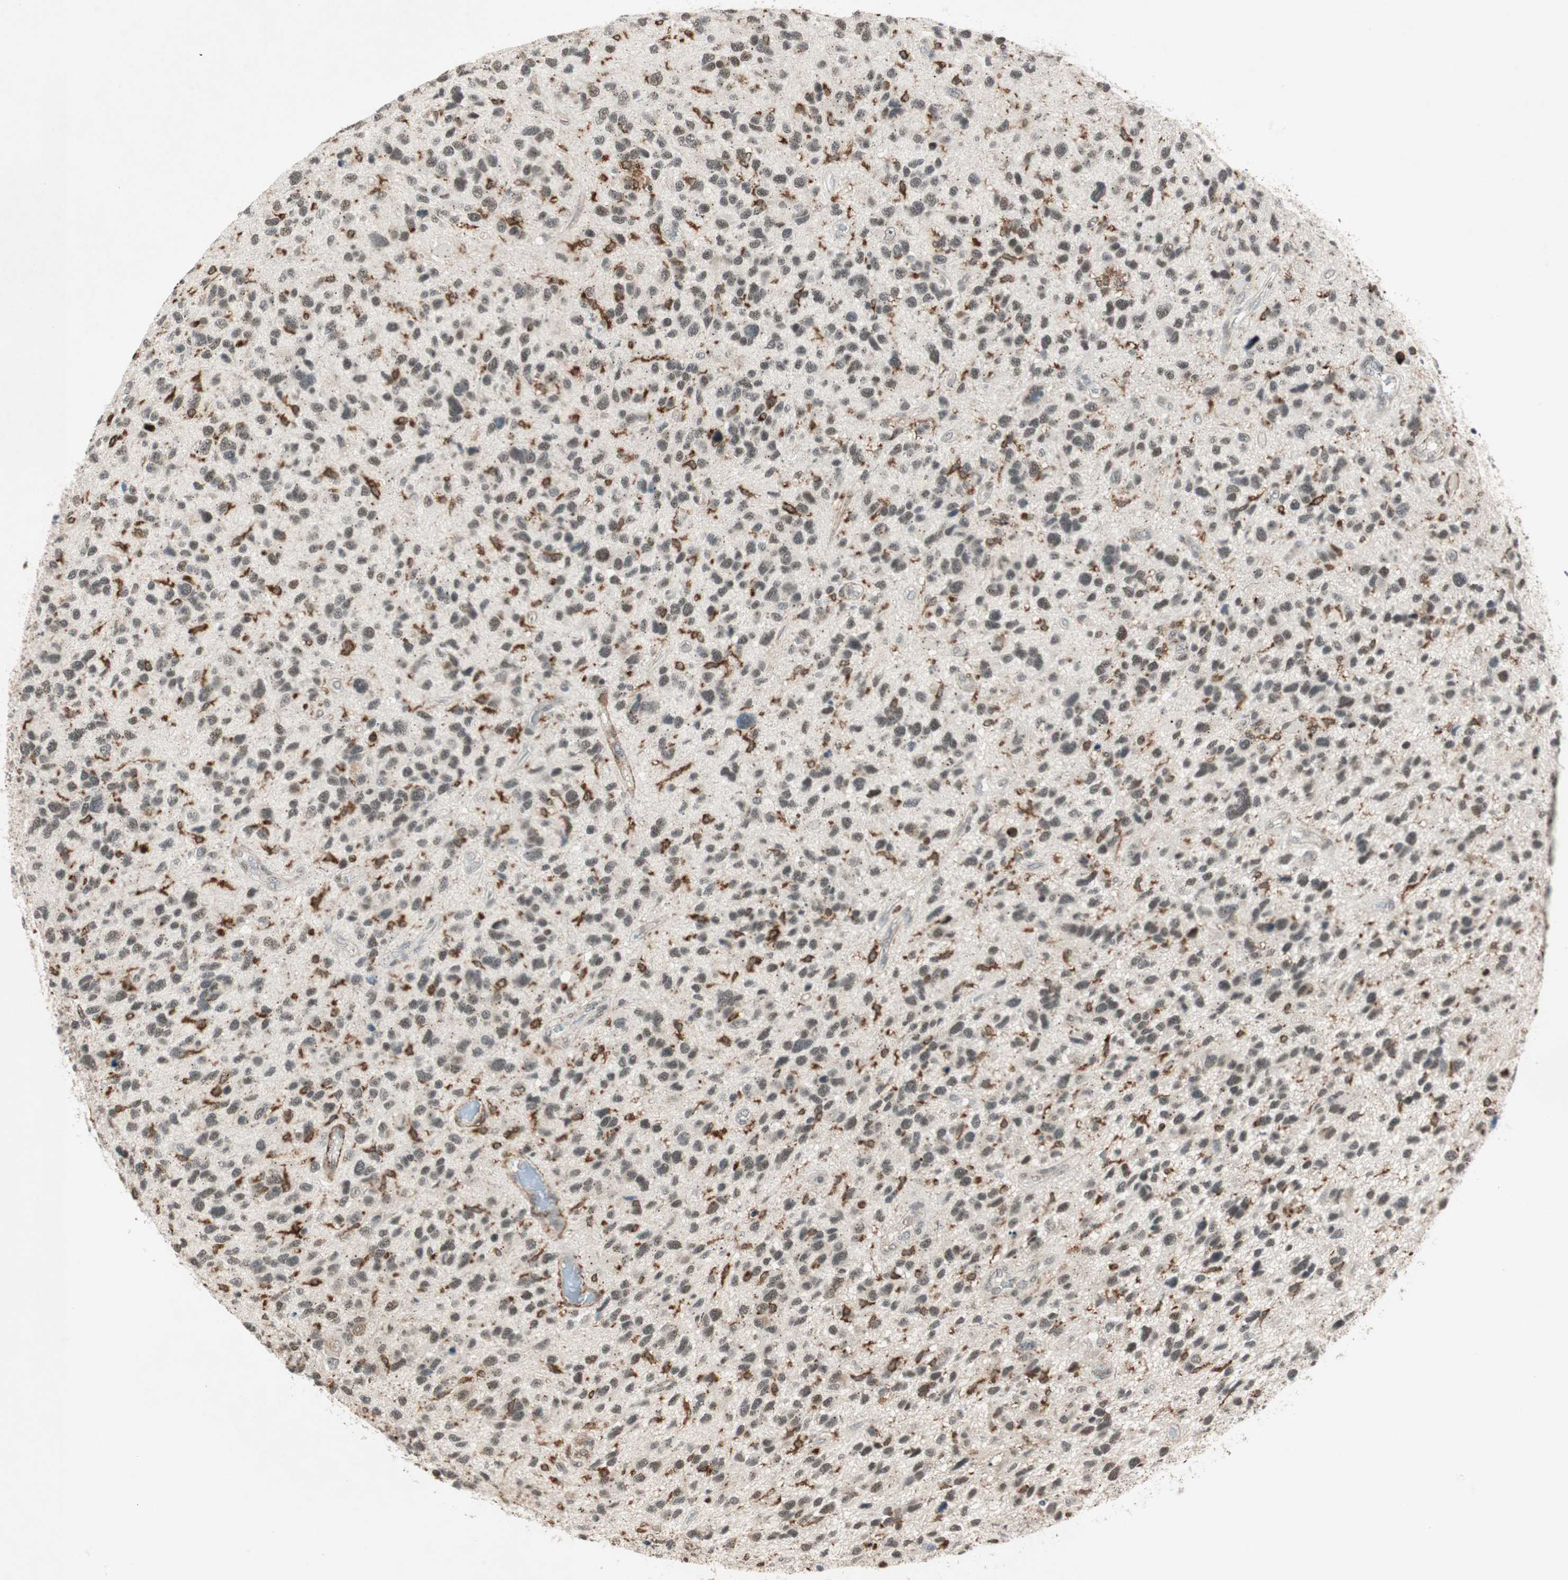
{"staining": {"intensity": "strong", "quantity": "<25%", "location": "cytoplasmic/membranous"}, "tissue": "glioma", "cell_type": "Tumor cells", "image_type": "cancer", "snomed": [{"axis": "morphology", "description": "Glioma, malignant, High grade"}, {"axis": "topography", "description": "Brain"}], "caption": "Tumor cells demonstrate medium levels of strong cytoplasmic/membranous expression in about <25% of cells in malignant glioma (high-grade). The protein is shown in brown color, while the nuclei are stained blue.", "gene": "CDK19", "patient": {"sex": "female", "age": 58}}